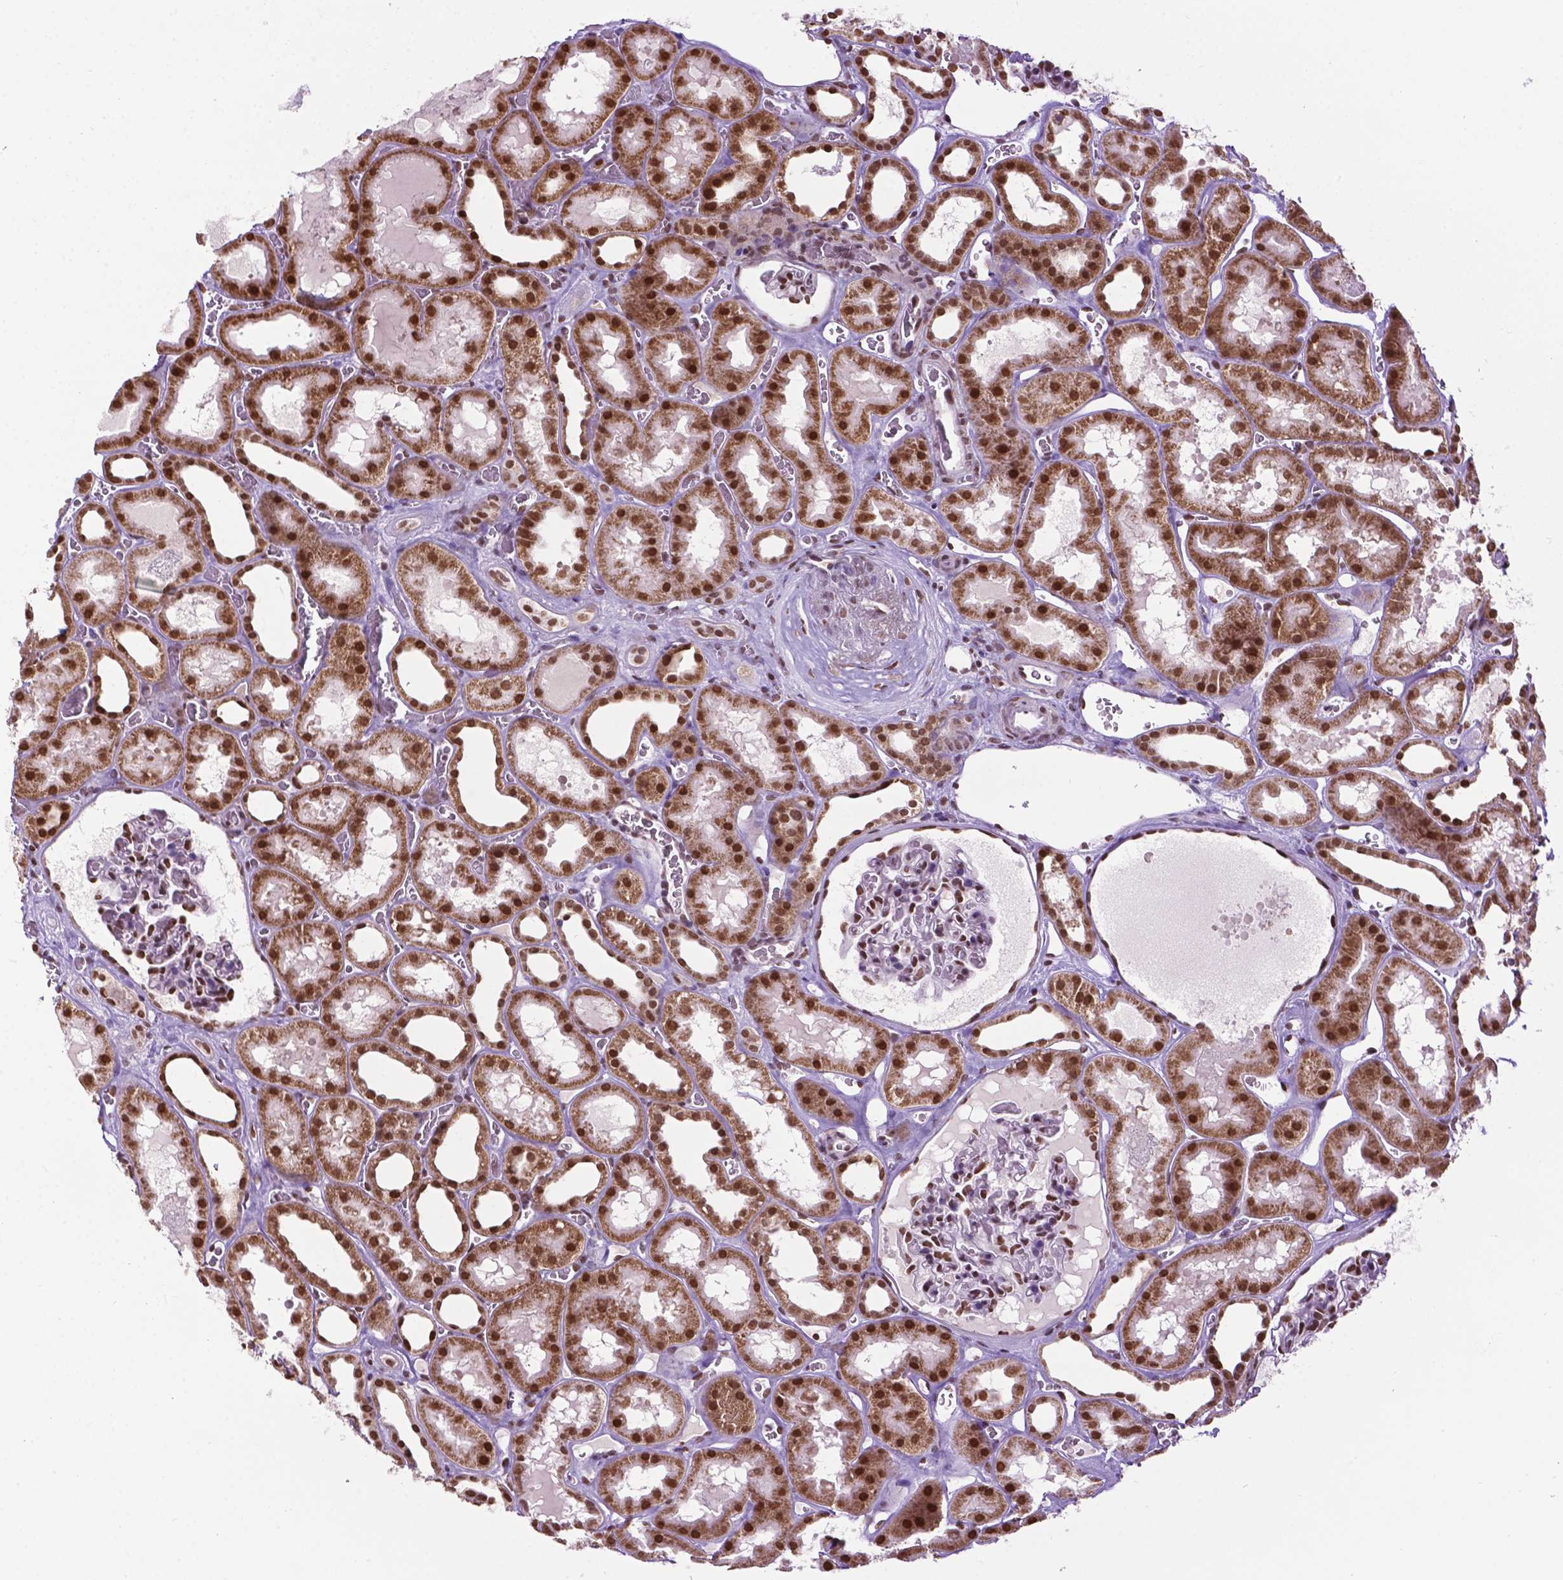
{"staining": {"intensity": "strong", "quantity": "25%-75%", "location": "nuclear"}, "tissue": "kidney", "cell_type": "Cells in glomeruli", "image_type": "normal", "snomed": [{"axis": "morphology", "description": "Normal tissue, NOS"}, {"axis": "topography", "description": "Kidney"}], "caption": "Immunohistochemical staining of benign human kidney demonstrates 25%-75% levels of strong nuclear protein positivity in about 25%-75% of cells in glomeruli. Nuclei are stained in blue.", "gene": "COL23A1", "patient": {"sex": "female", "age": 41}}